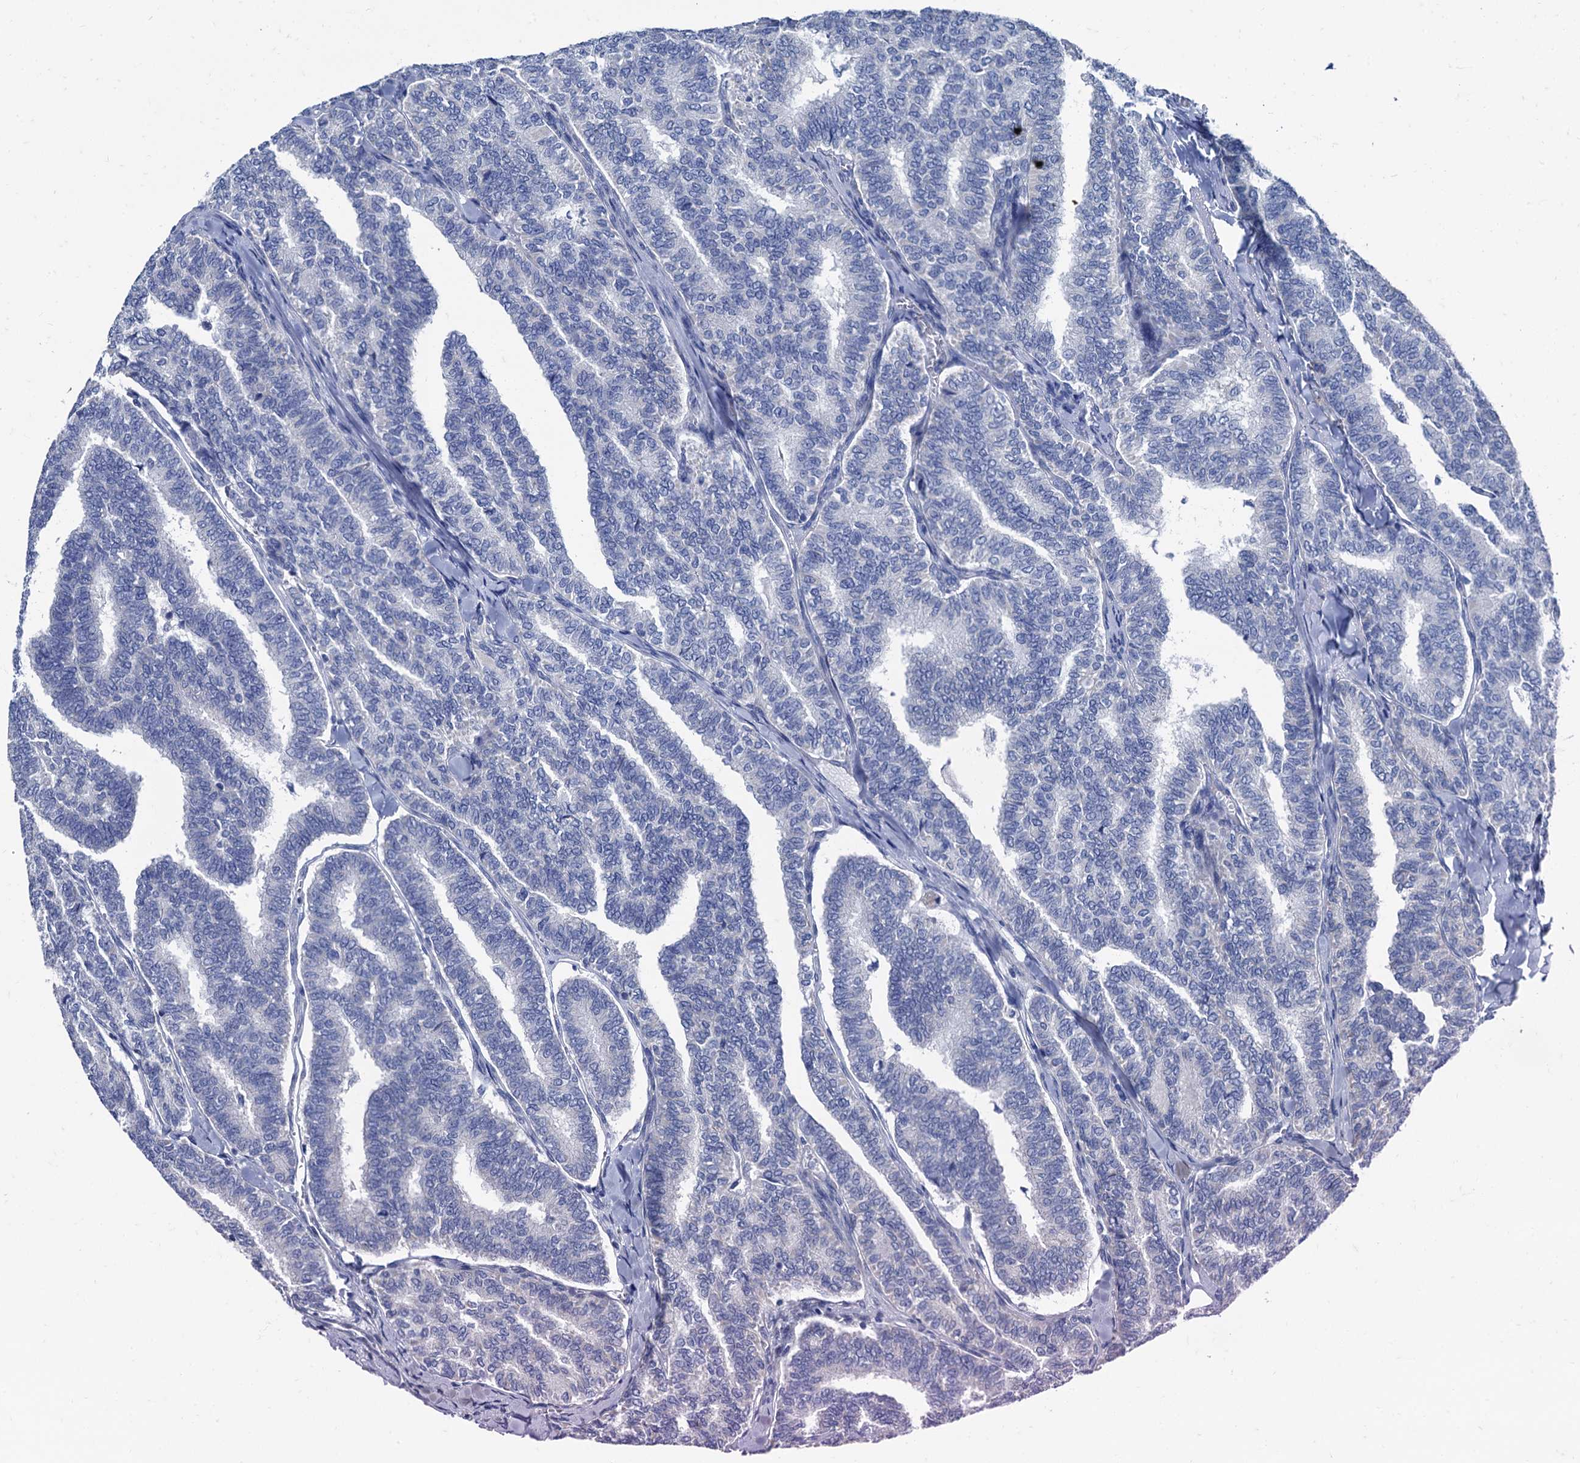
{"staining": {"intensity": "negative", "quantity": "none", "location": "none"}, "tissue": "thyroid cancer", "cell_type": "Tumor cells", "image_type": "cancer", "snomed": [{"axis": "morphology", "description": "Papillary adenocarcinoma, NOS"}, {"axis": "topography", "description": "Thyroid gland"}], "caption": "Tumor cells show no significant protein positivity in thyroid cancer (papillary adenocarcinoma).", "gene": "FOXR2", "patient": {"sex": "female", "age": 35}}